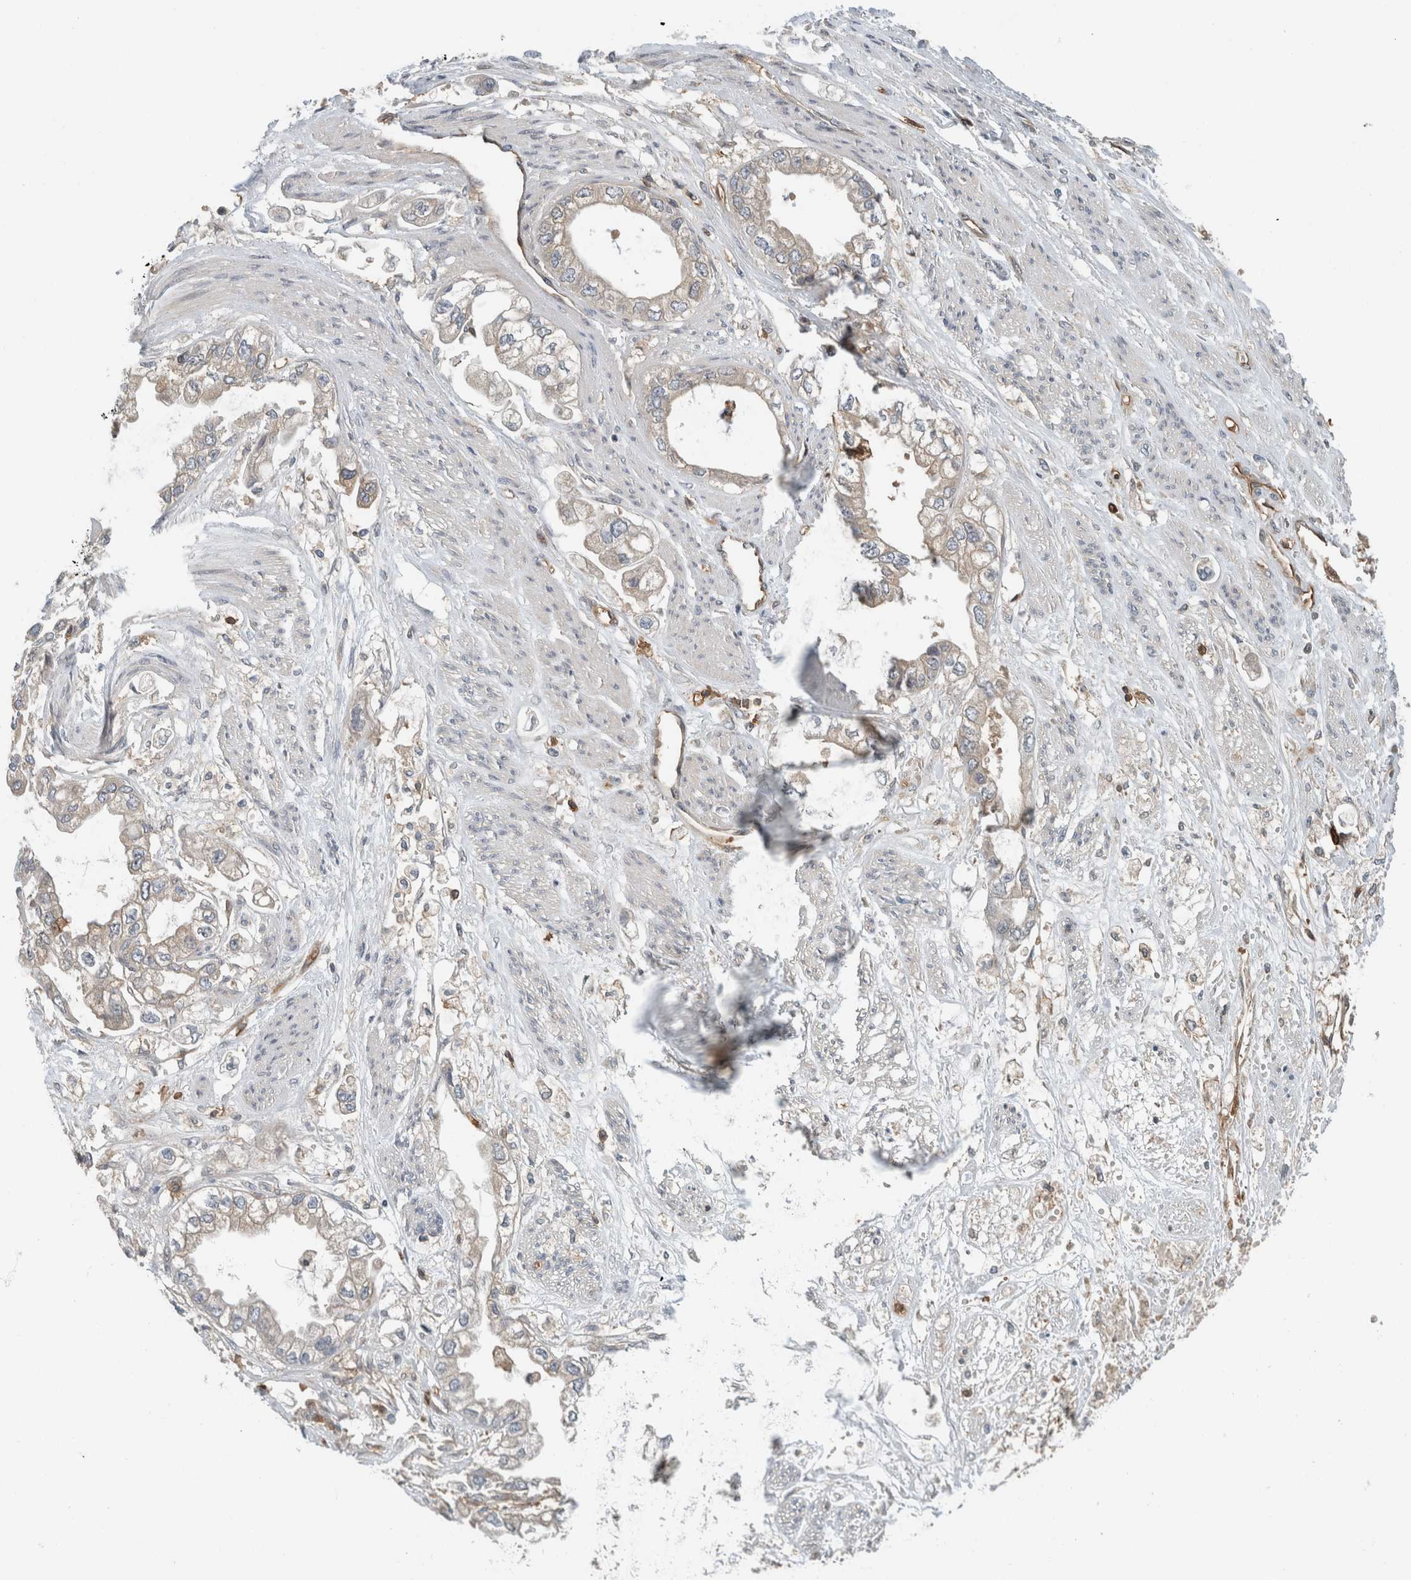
{"staining": {"intensity": "weak", "quantity": "<25%", "location": "cytoplasmic/membranous"}, "tissue": "stomach cancer", "cell_type": "Tumor cells", "image_type": "cancer", "snomed": [{"axis": "morphology", "description": "Adenocarcinoma, NOS"}, {"axis": "topography", "description": "Stomach"}], "caption": "Immunohistochemical staining of human stomach adenocarcinoma displays no significant positivity in tumor cells.", "gene": "PFDN4", "patient": {"sex": "male", "age": 62}}